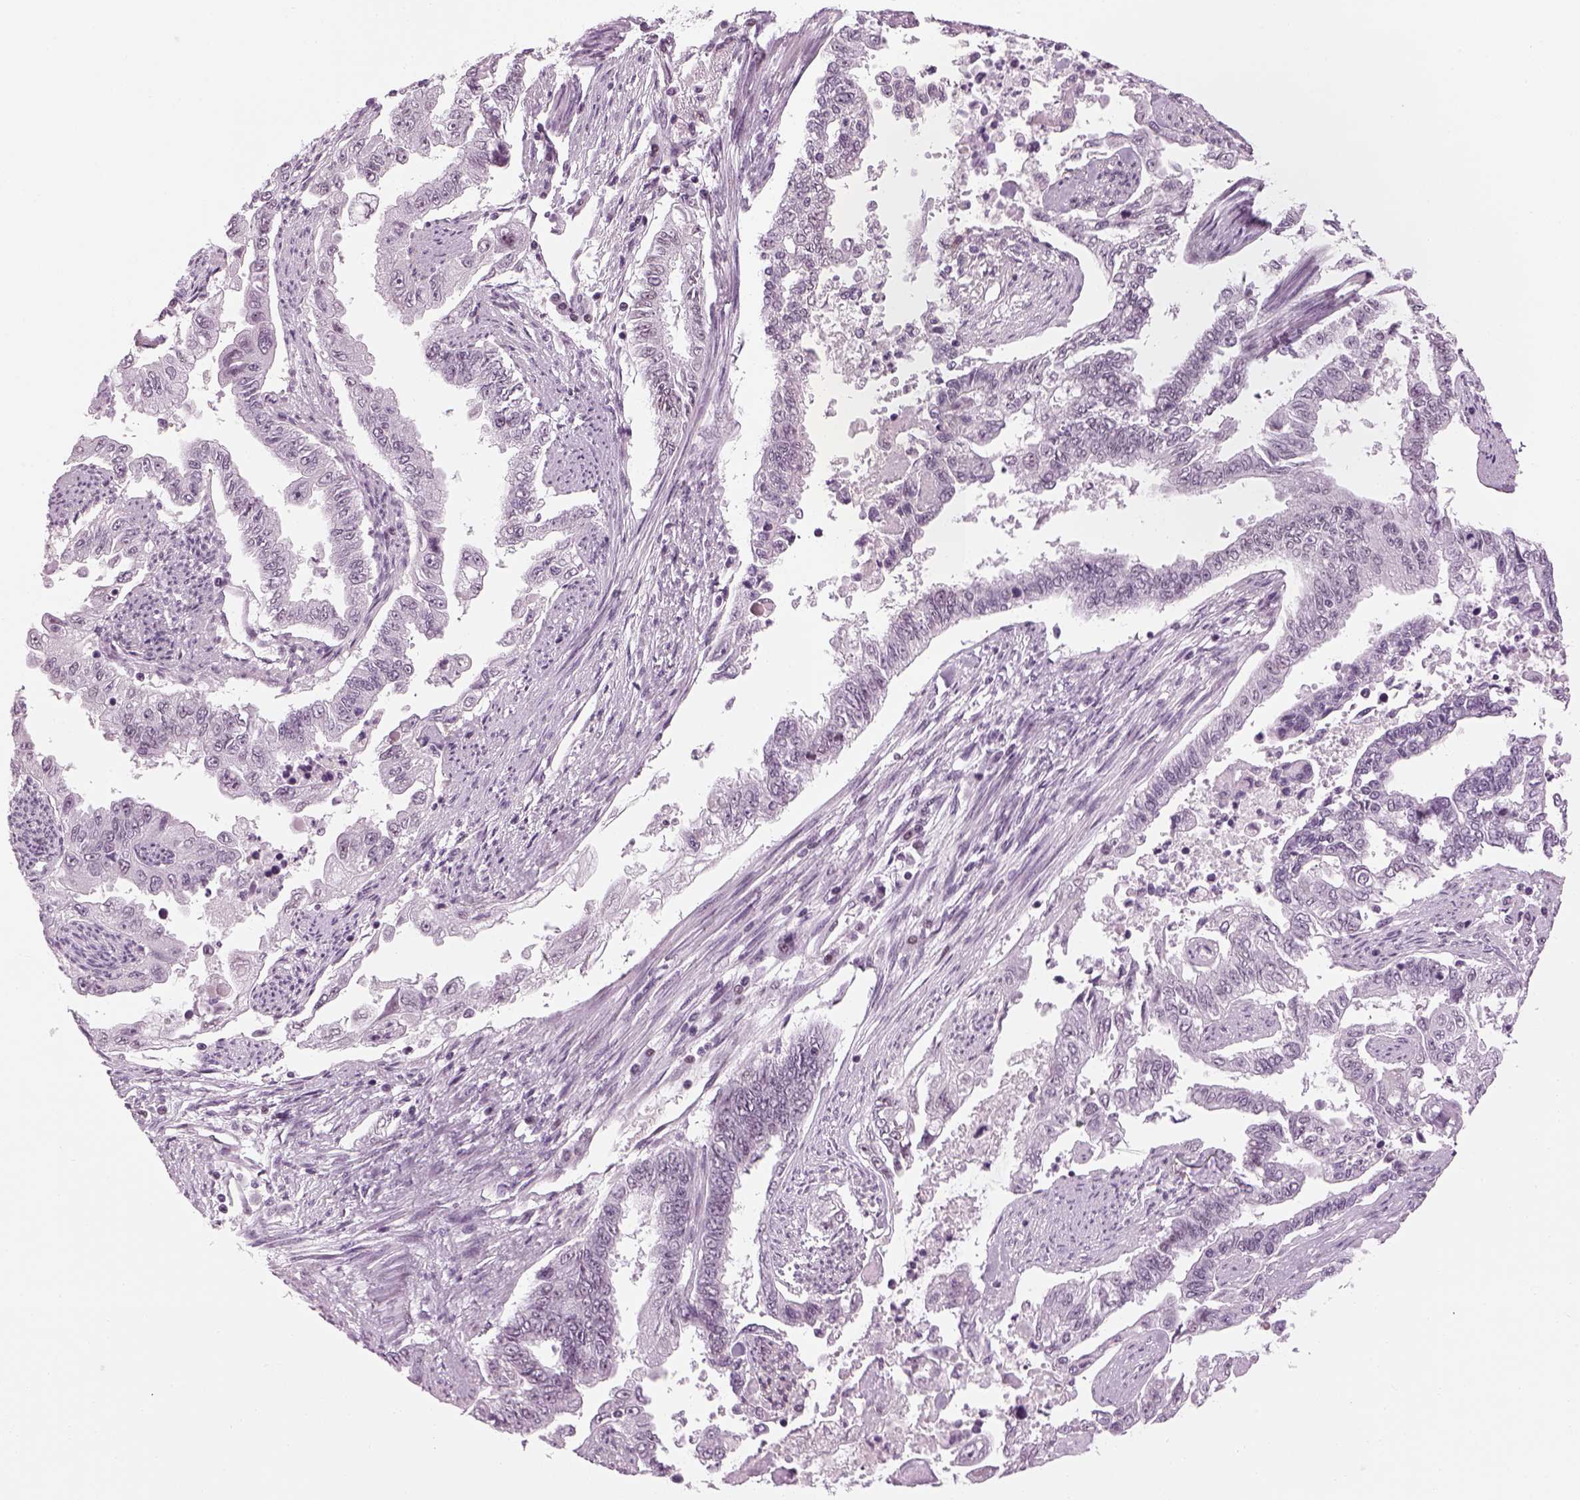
{"staining": {"intensity": "negative", "quantity": "none", "location": "none"}, "tissue": "endometrial cancer", "cell_type": "Tumor cells", "image_type": "cancer", "snomed": [{"axis": "morphology", "description": "Adenocarcinoma, NOS"}, {"axis": "topography", "description": "Uterus"}], "caption": "There is no significant expression in tumor cells of endometrial adenocarcinoma.", "gene": "KCNG2", "patient": {"sex": "female", "age": 59}}